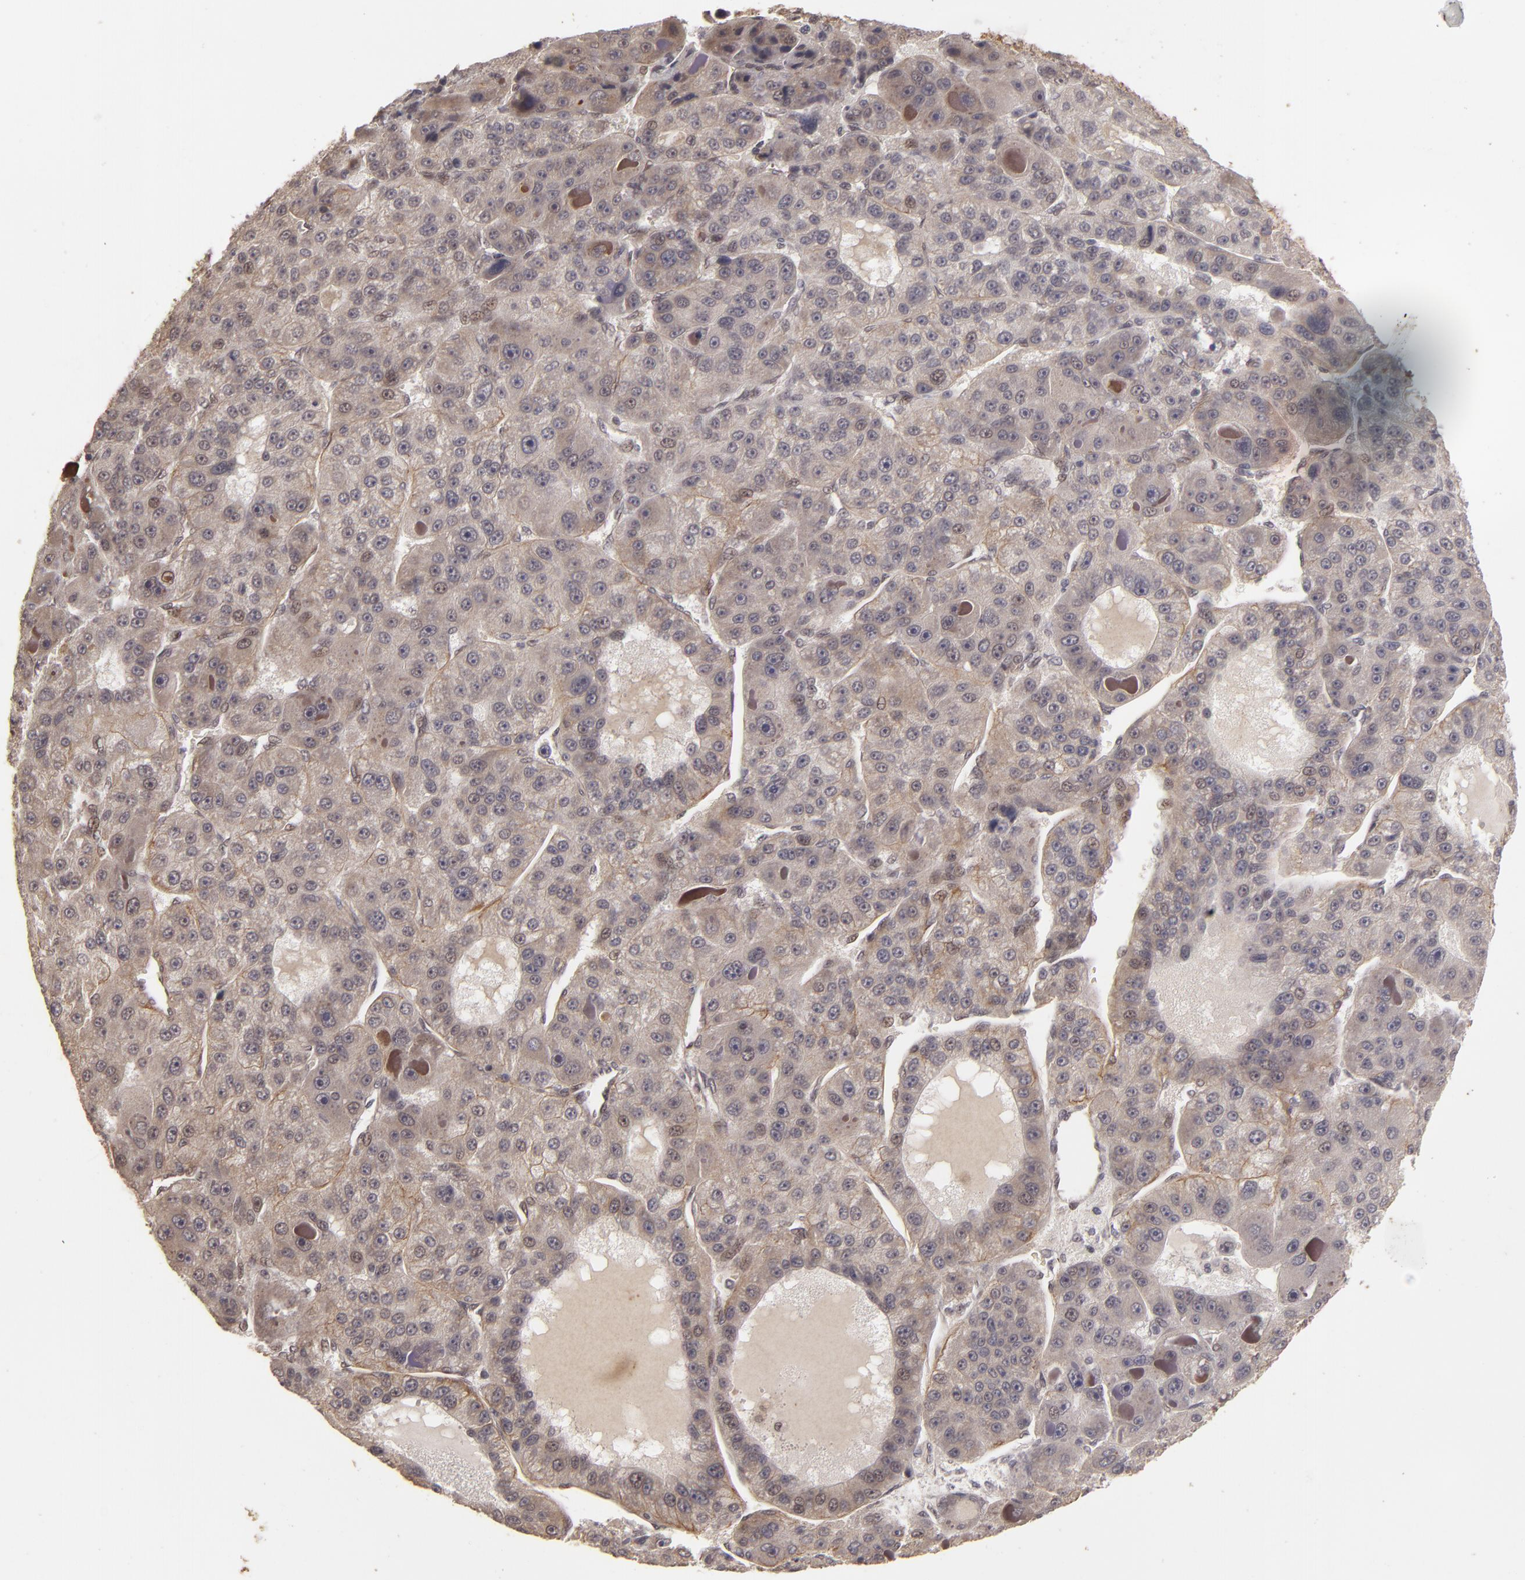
{"staining": {"intensity": "weak", "quantity": "<25%", "location": "cytoplasmic/membranous"}, "tissue": "liver cancer", "cell_type": "Tumor cells", "image_type": "cancer", "snomed": [{"axis": "morphology", "description": "Carcinoma, Hepatocellular, NOS"}, {"axis": "topography", "description": "Liver"}], "caption": "High magnification brightfield microscopy of liver cancer stained with DAB (brown) and counterstained with hematoxylin (blue): tumor cells show no significant staining.", "gene": "DFFA", "patient": {"sex": "male", "age": 76}}